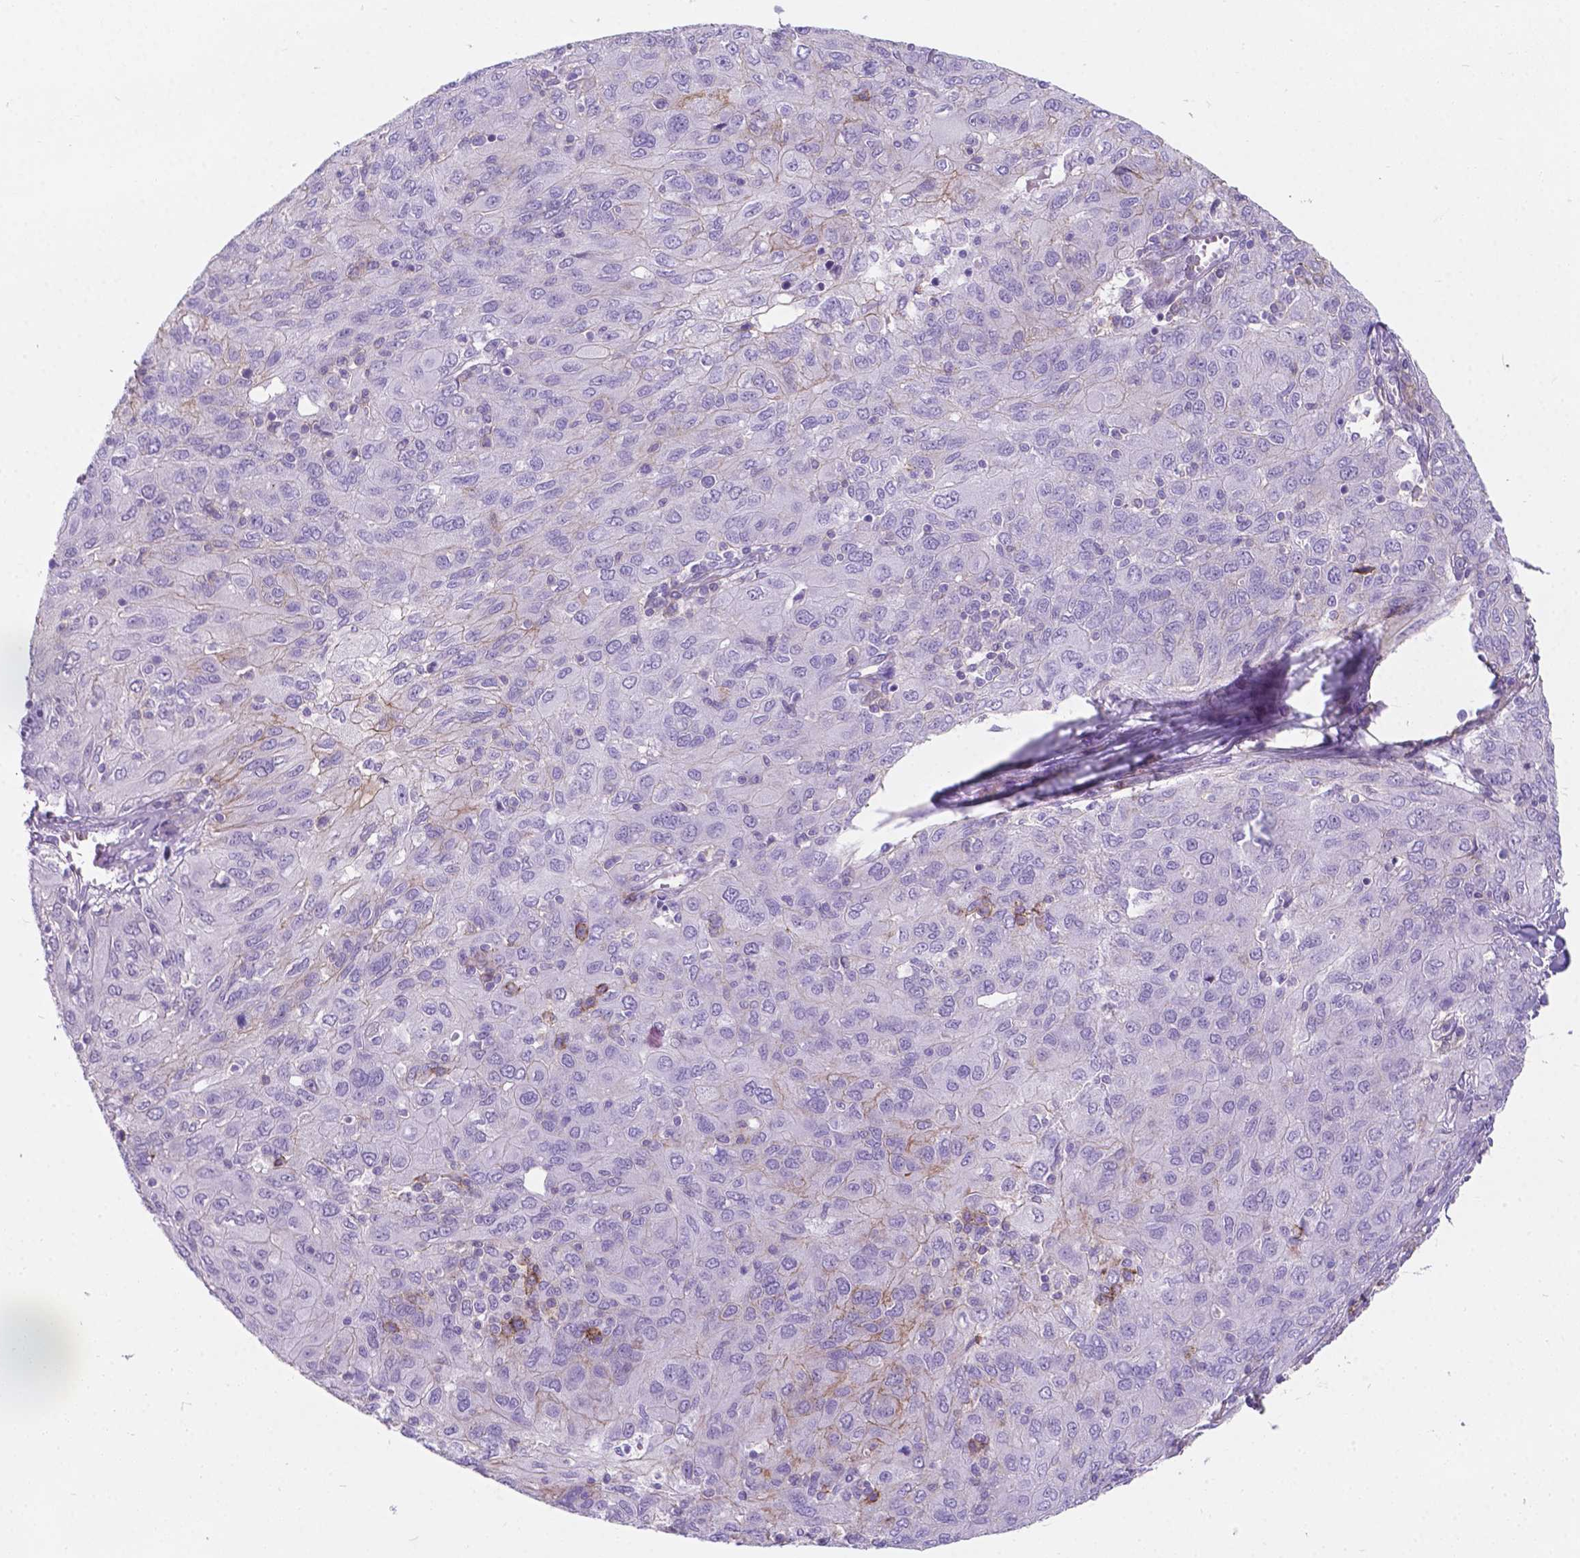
{"staining": {"intensity": "weak", "quantity": "<25%", "location": "cytoplasmic/membranous"}, "tissue": "ovarian cancer", "cell_type": "Tumor cells", "image_type": "cancer", "snomed": [{"axis": "morphology", "description": "Carcinoma, endometroid"}, {"axis": "topography", "description": "Ovary"}], "caption": "The micrograph displays no staining of tumor cells in ovarian cancer (endometroid carcinoma). (Stains: DAB (3,3'-diaminobenzidine) IHC with hematoxylin counter stain, Microscopy: brightfield microscopy at high magnification).", "gene": "KIAA0040", "patient": {"sex": "female", "age": 50}}